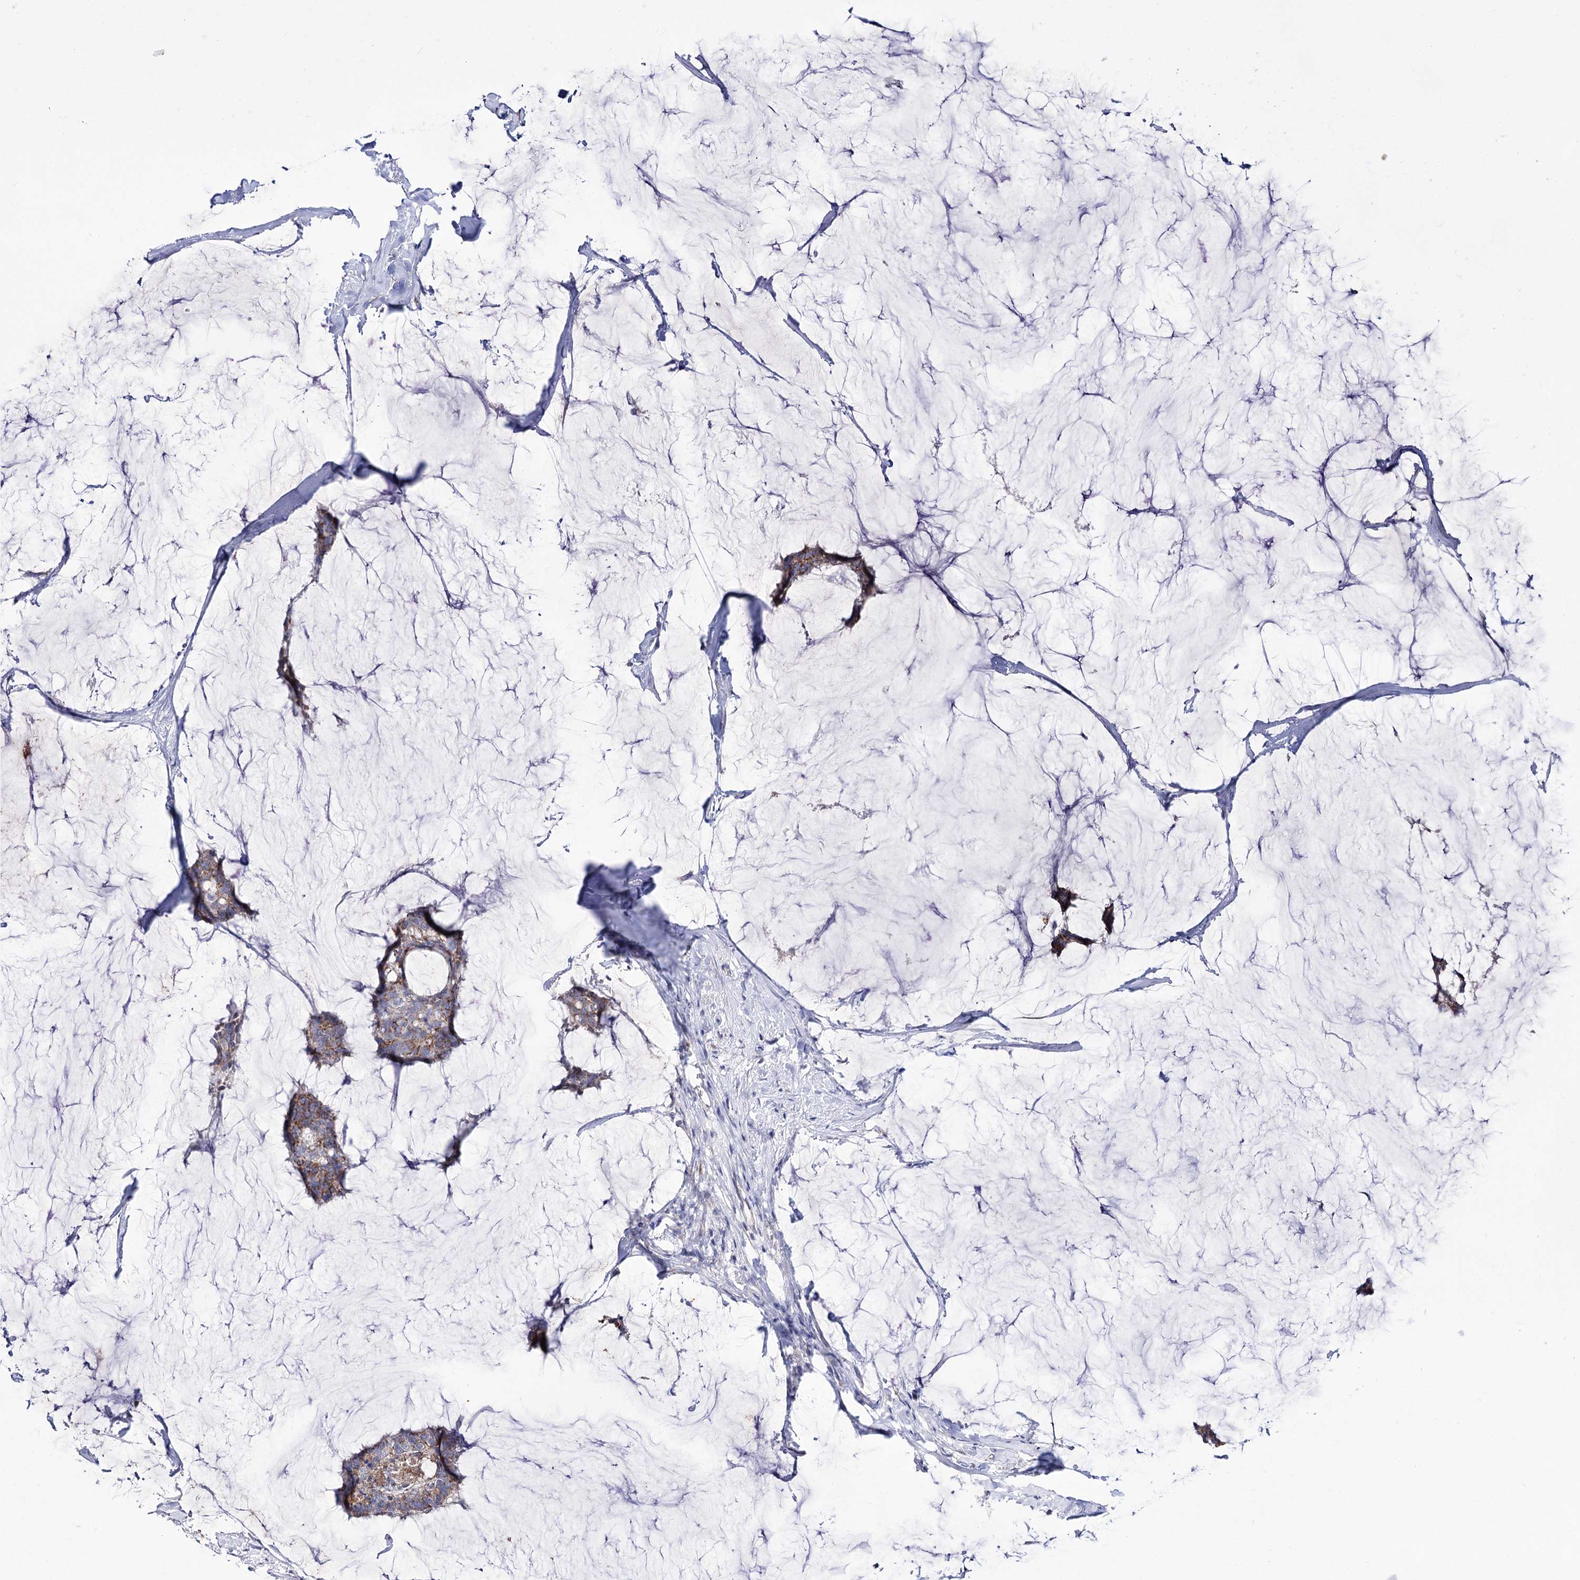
{"staining": {"intensity": "moderate", "quantity": "25%-75%", "location": "cytoplasmic/membranous"}, "tissue": "breast cancer", "cell_type": "Tumor cells", "image_type": "cancer", "snomed": [{"axis": "morphology", "description": "Duct carcinoma"}, {"axis": "topography", "description": "Breast"}], "caption": "The histopathology image exhibits a brown stain indicating the presence of a protein in the cytoplasmic/membranous of tumor cells in breast cancer (invasive ductal carcinoma).", "gene": "OSBPL5", "patient": {"sex": "female", "age": 93}}